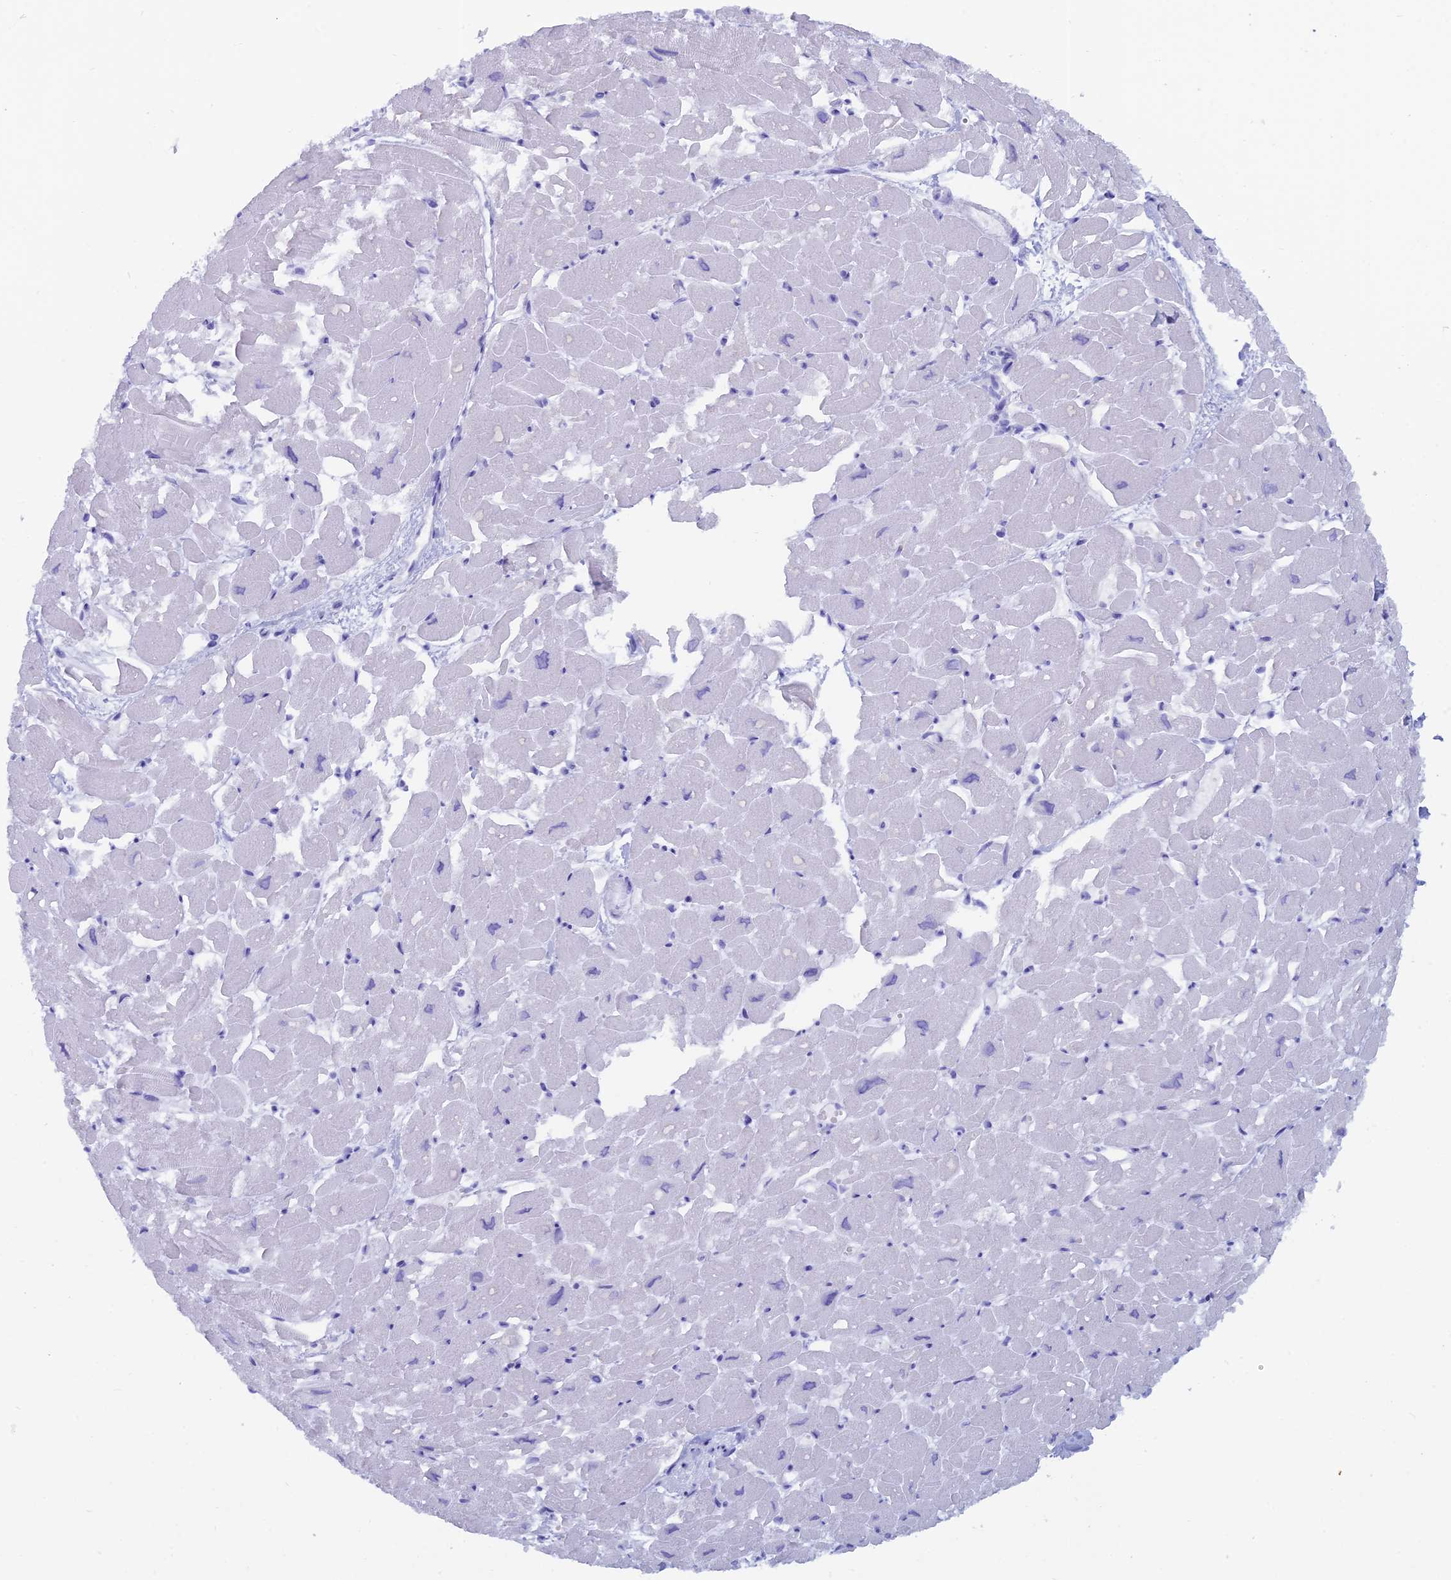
{"staining": {"intensity": "negative", "quantity": "none", "location": "none"}, "tissue": "heart muscle", "cell_type": "Cardiomyocytes", "image_type": "normal", "snomed": [{"axis": "morphology", "description": "Normal tissue, NOS"}, {"axis": "topography", "description": "Heart"}], "caption": "Immunohistochemistry of normal heart muscle displays no expression in cardiomyocytes. Nuclei are stained in blue.", "gene": "CAPS", "patient": {"sex": "male", "age": 54}}